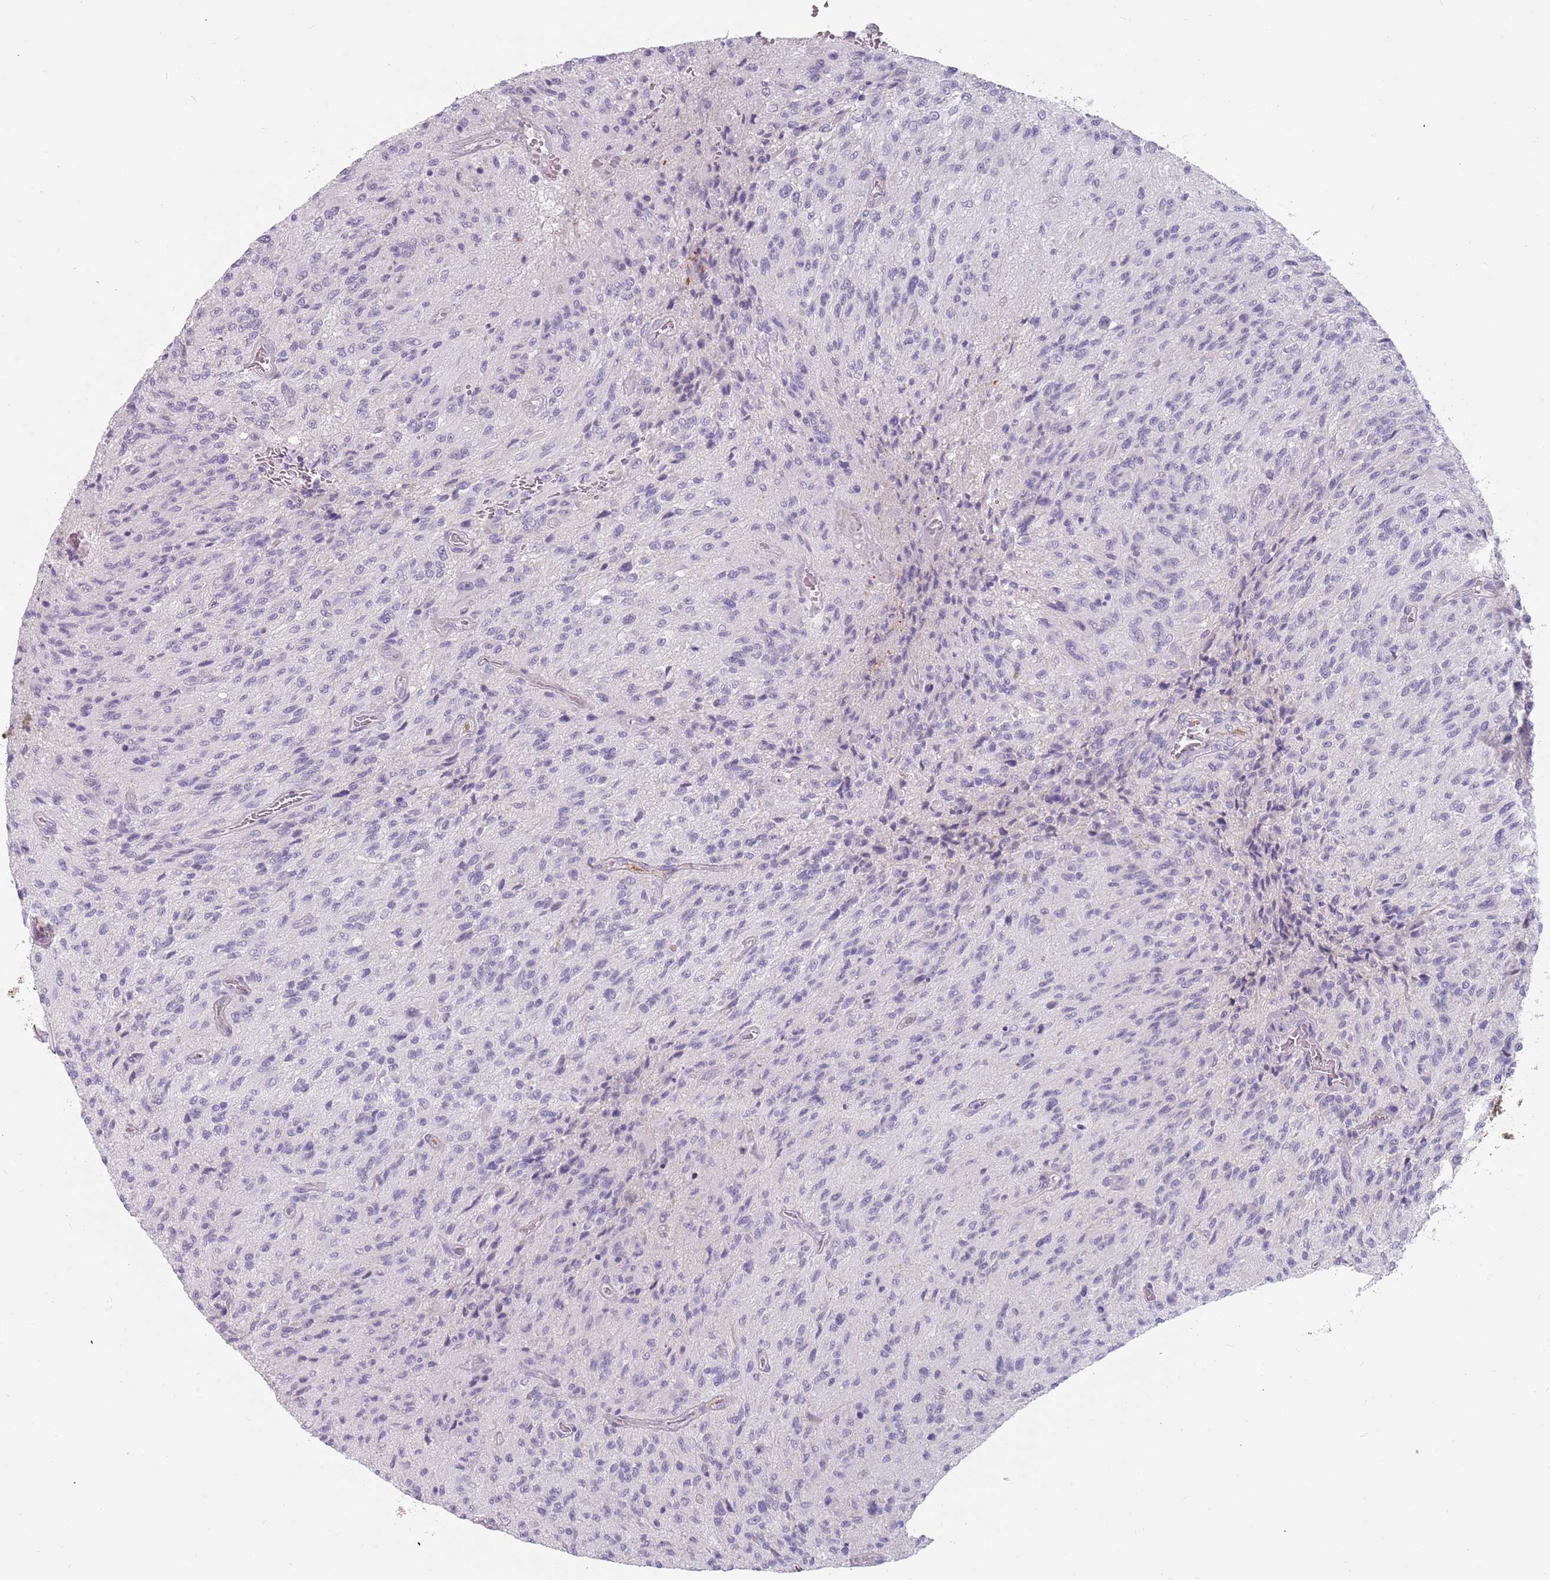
{"staining": {"intensity": "negative", "quantity": "none", "location": "none"}, "tissue": "glioma", "cell_type": "Tumor cells", "image_type": "cancer", "snomed": [{"axis": "morphology", "description": "Normal tissue, NOS"}, {"axis": "morphology", "description": "Glioma, malignant, High grade"}, {"axis": "topography", "description": "Cerebral cortex"}], "caption": "This is an immunohistochemistry image of malignant glioma (high-grade). There is no staining in tumor cells.", "gene": "DDX4", "patient": {"sex": "male", "age": 56}}